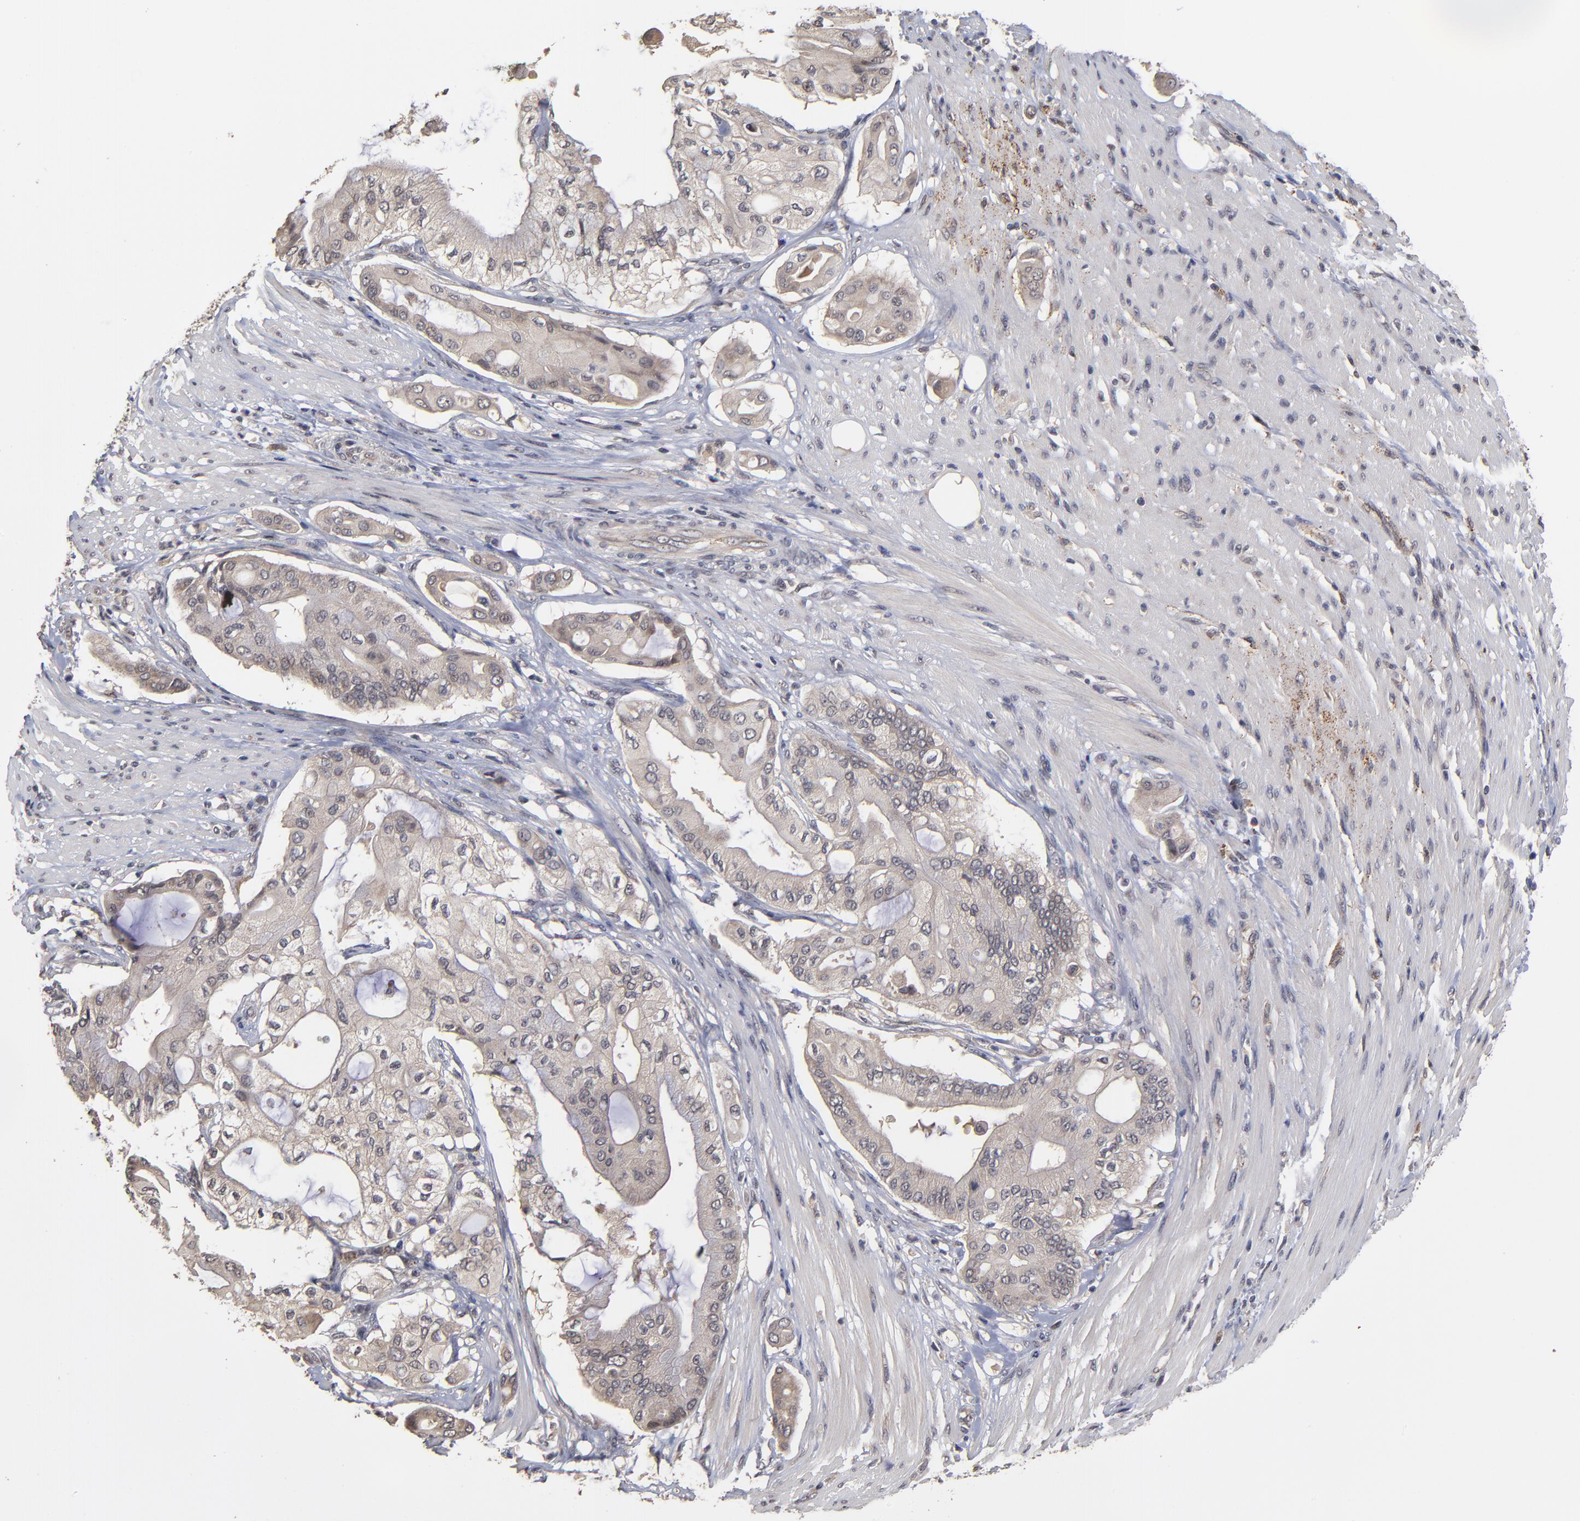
{"staining": {"intensity": "weak", "quantity": "<25%", "location": "cytoplasmic/membranous"}, "tissue": "pancreatic cancer", "cell_type": "Tumor cells", "image_type": "cancer", "snomed": [{"axis": "morphology", "description": "Adenocarcinoma, NOS"}, {"axis": "morphology", "description": "Adenocarcinoma, metastatic, NOS"}, {"axis": "topography", "description": "Lymph node"}, {"axis": "topography", "description": "Pancreas"}, {"axis": "topography", "description": "Duodenum"}], "caption": "Immunohistochemical staining of human adenocarcinoma (pancreatic) exhibits no significant expression in tumor cells.", "gene": "ASB8", "patient": {"sex": "female", "age": 64}}